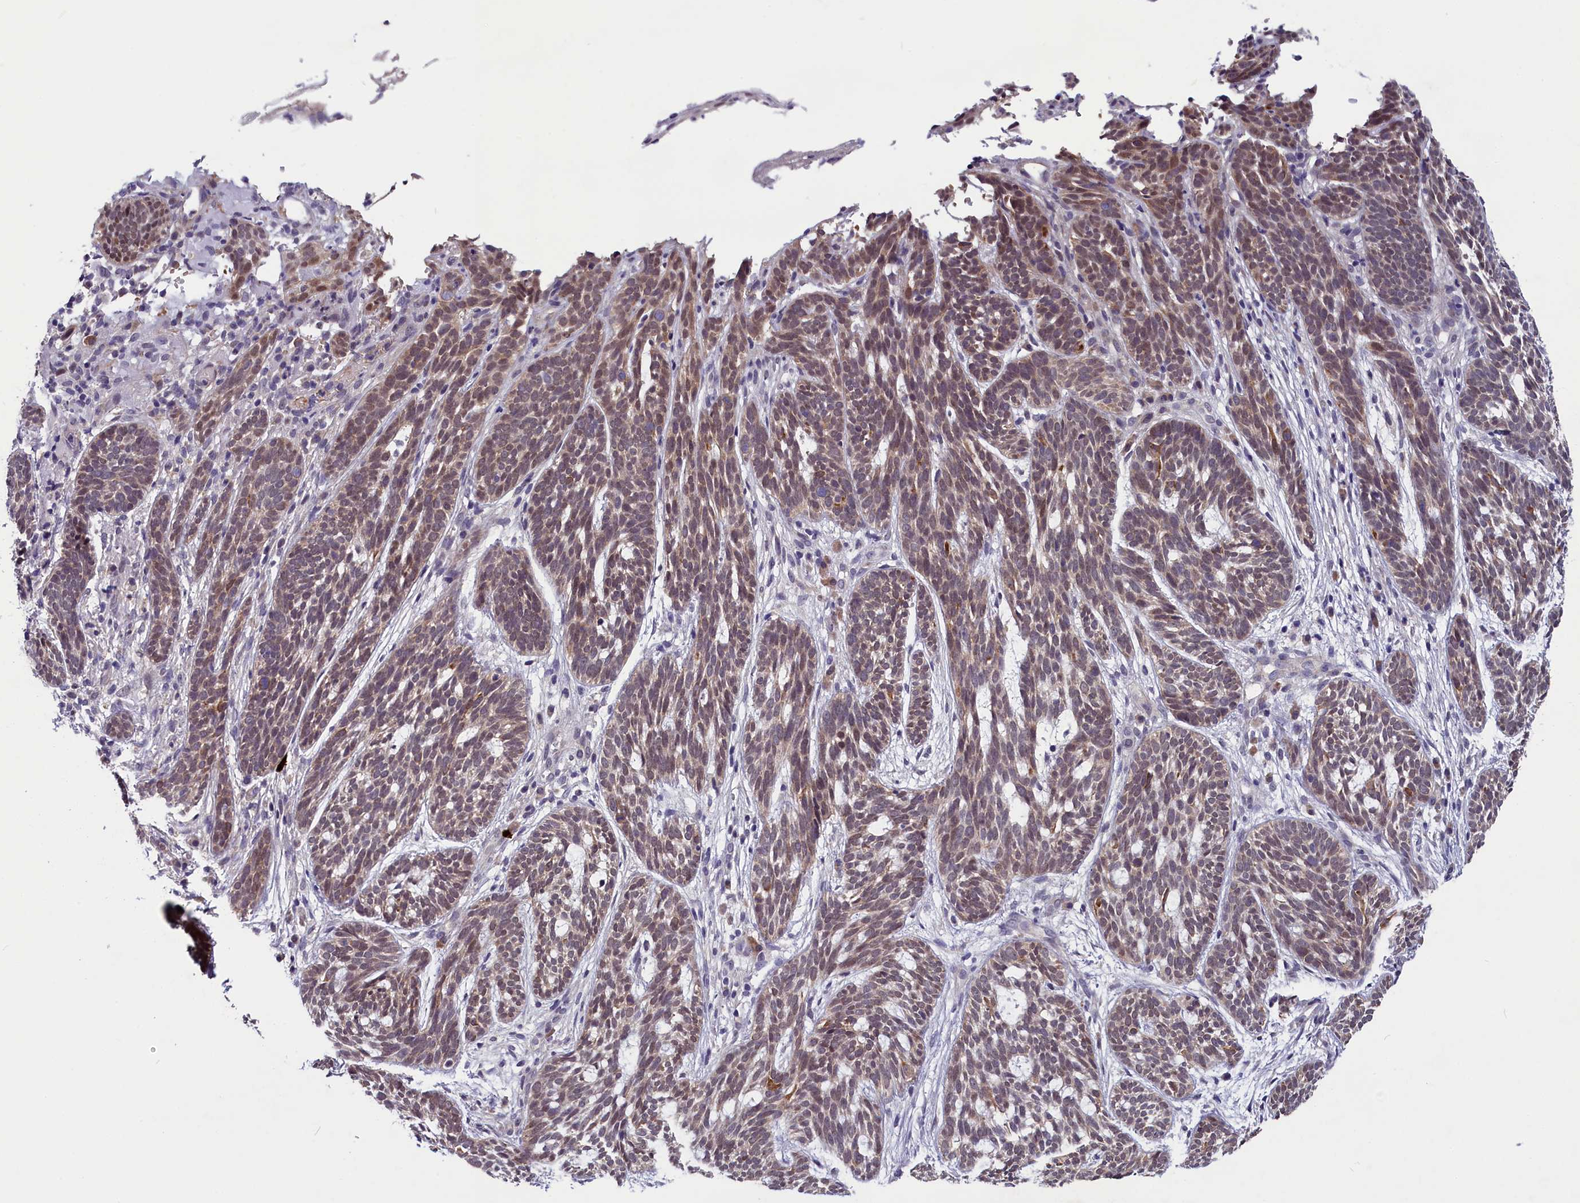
{"staining": {"intensity": "weak", "quantity": "25%-75%", "location": "cytoplasmic/membranous"}, "tissue": "skin cancer", "cell_type": "Tumor cells", "image_type": "cancer", "snomed": [{"axis": "morphology", "description": "Basal cell carcinoma"}, {"axis": "topography", "description": "Skin"}], "caption": "A brown stain labels weak cytoplasmic/membranous expression of a protein in skin basal cell carcinoma tumor cells. The protein of interest is shown in brown color, while the nuclei are stained blue.", "gene": "SLC39A6", "patient": {"sex": "male", "age": 71}}